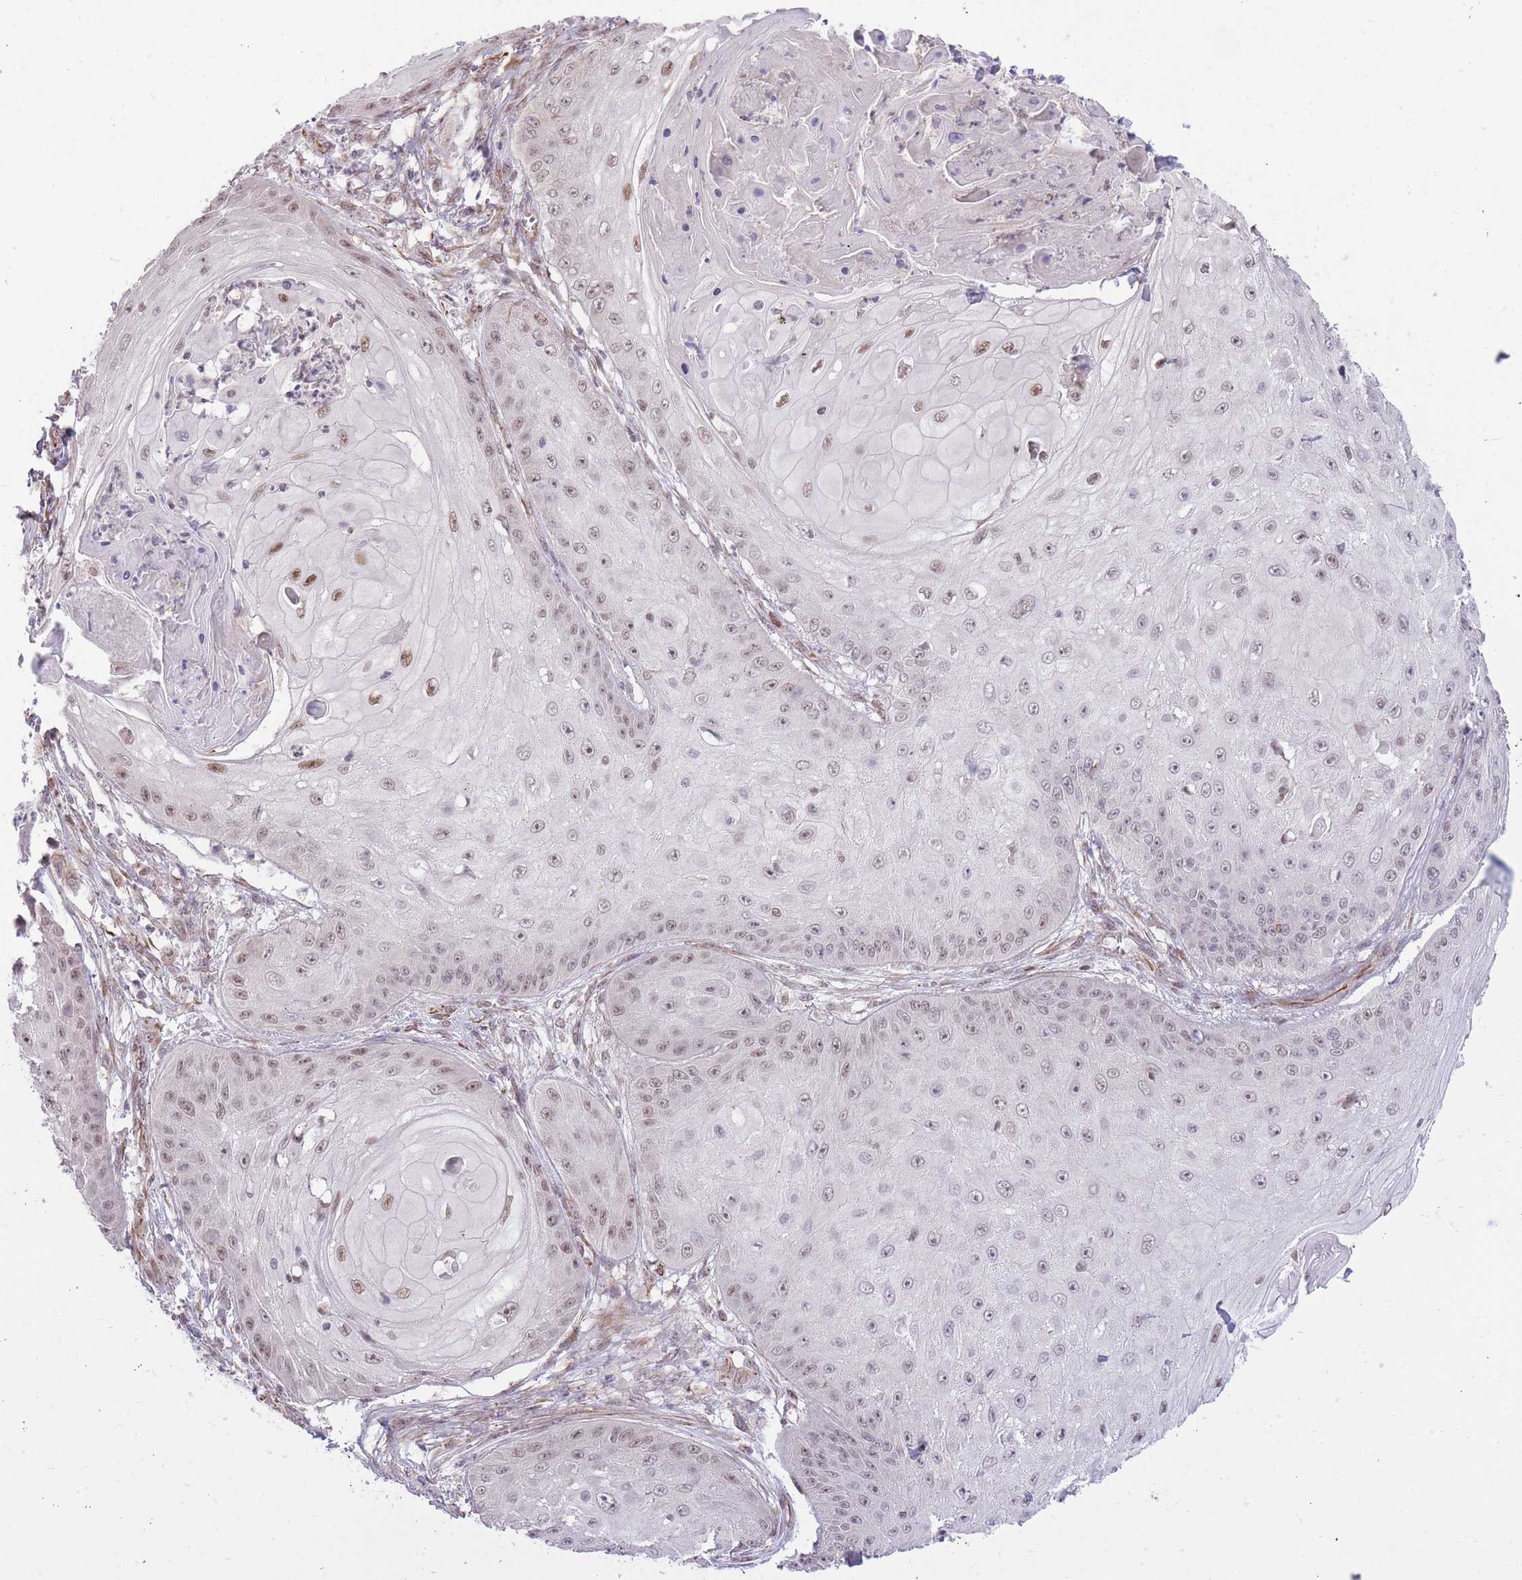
{"staining": {"intensity": "weak", "quantity": "25%-75%", "location": "nuclear"}, "tissue": "skin cancer", "cell_type": "Tumor cells", "image_type": "cancer", "snomed": [{"axis": "morphology", "description": "Squamous cell carcinoma, NOS"}, {"axis": "topography", "description": "Skin"}], "caption": "Skin squamous cell carcinoma stained with DAB (3,3'-diaminobenzidine) IHC demonstrates low levels of weak nuclear staining in about 25%-75% of tumor cells. The protein of interest is shown in brown color, while the nuclei are stained blue.", "gene": "ELL", "patient": {"sex": "male", "age": 70}}